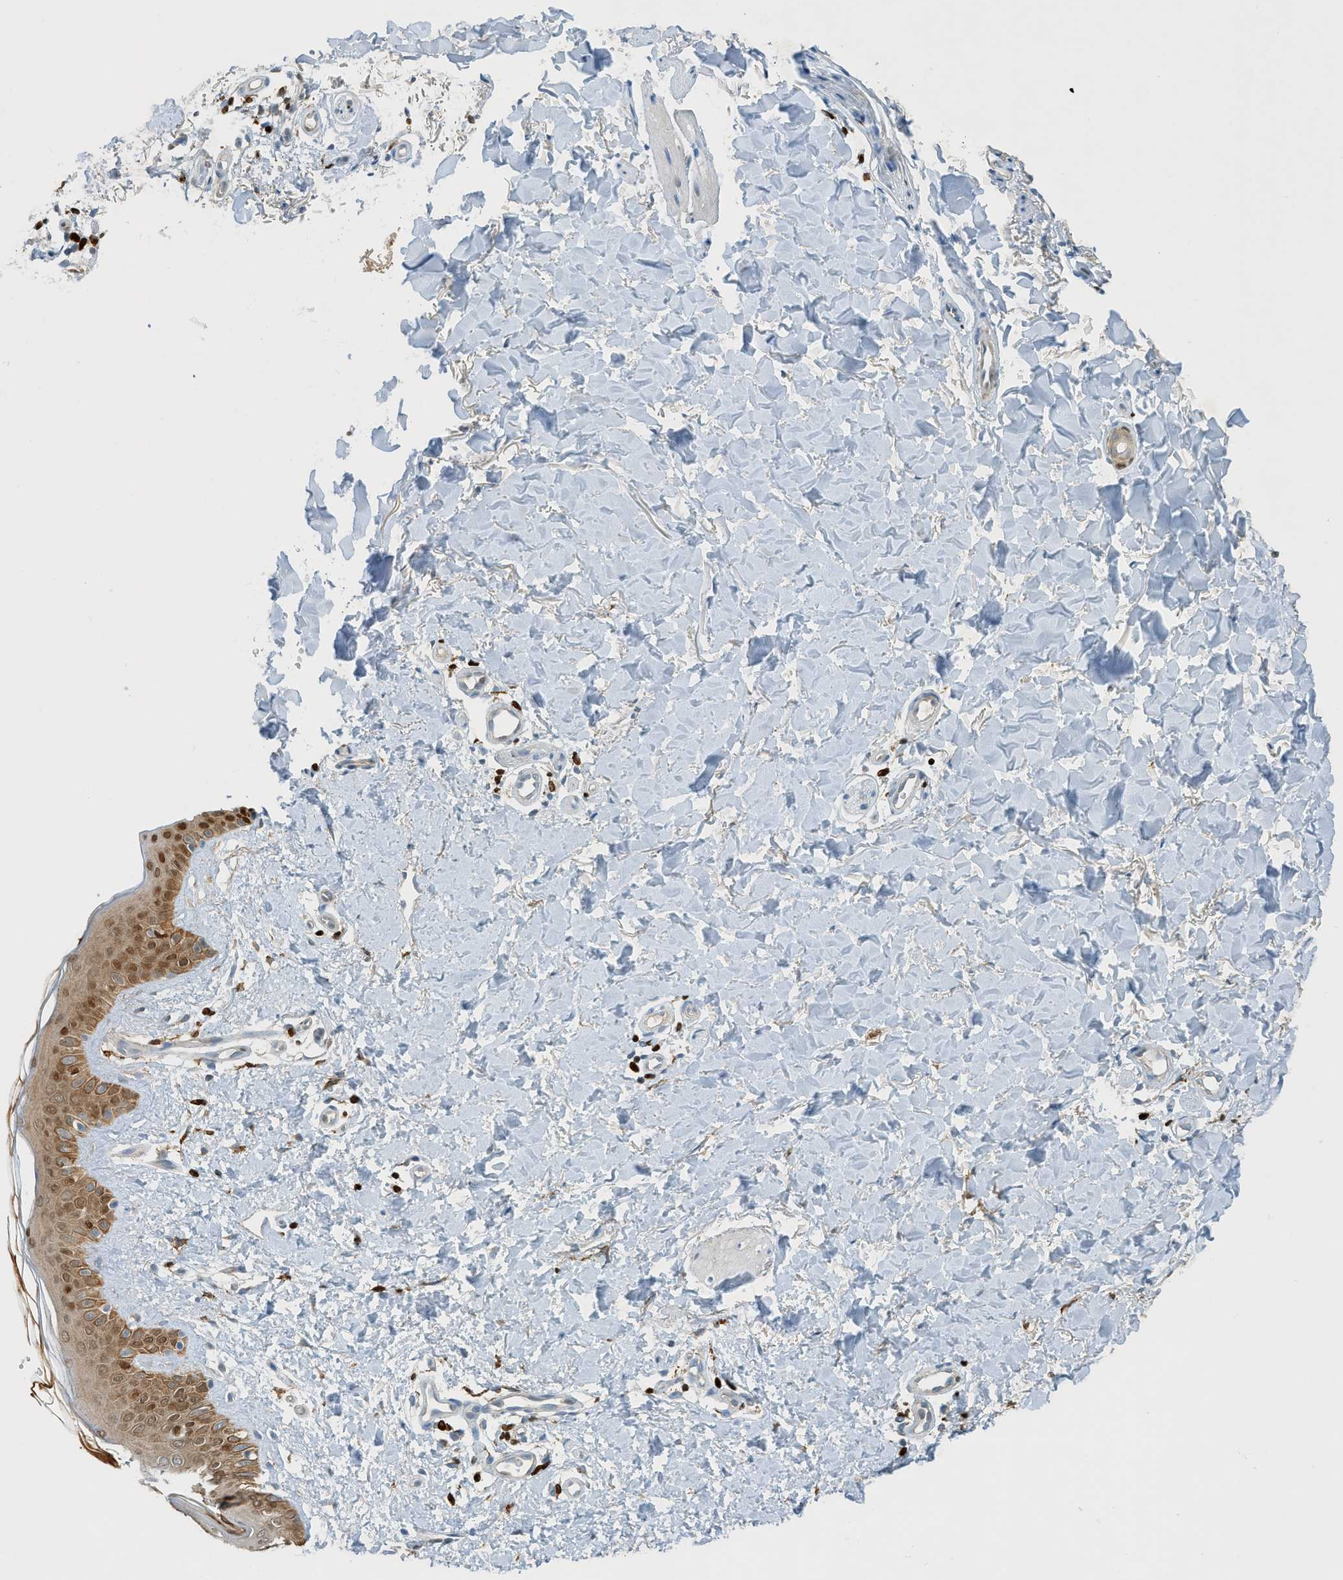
{"staining": {"intensity": "negative", "quantity": "none", "location": "none"}, "tissue": "skin", "cell_type": "Fibroblasts", "image_type": "normal", "snomed": [{"axis": "morphology", "description": "Normal tissue, NOS"}, {"axis": "topography", "description": "Skin"}], "caption": "The immunohistochemistry (IHC) micrograph has no significant staining in fibroblasts of skin.", "gene": "SH3D19", "patient": {"sex": "male", "age": 40}}